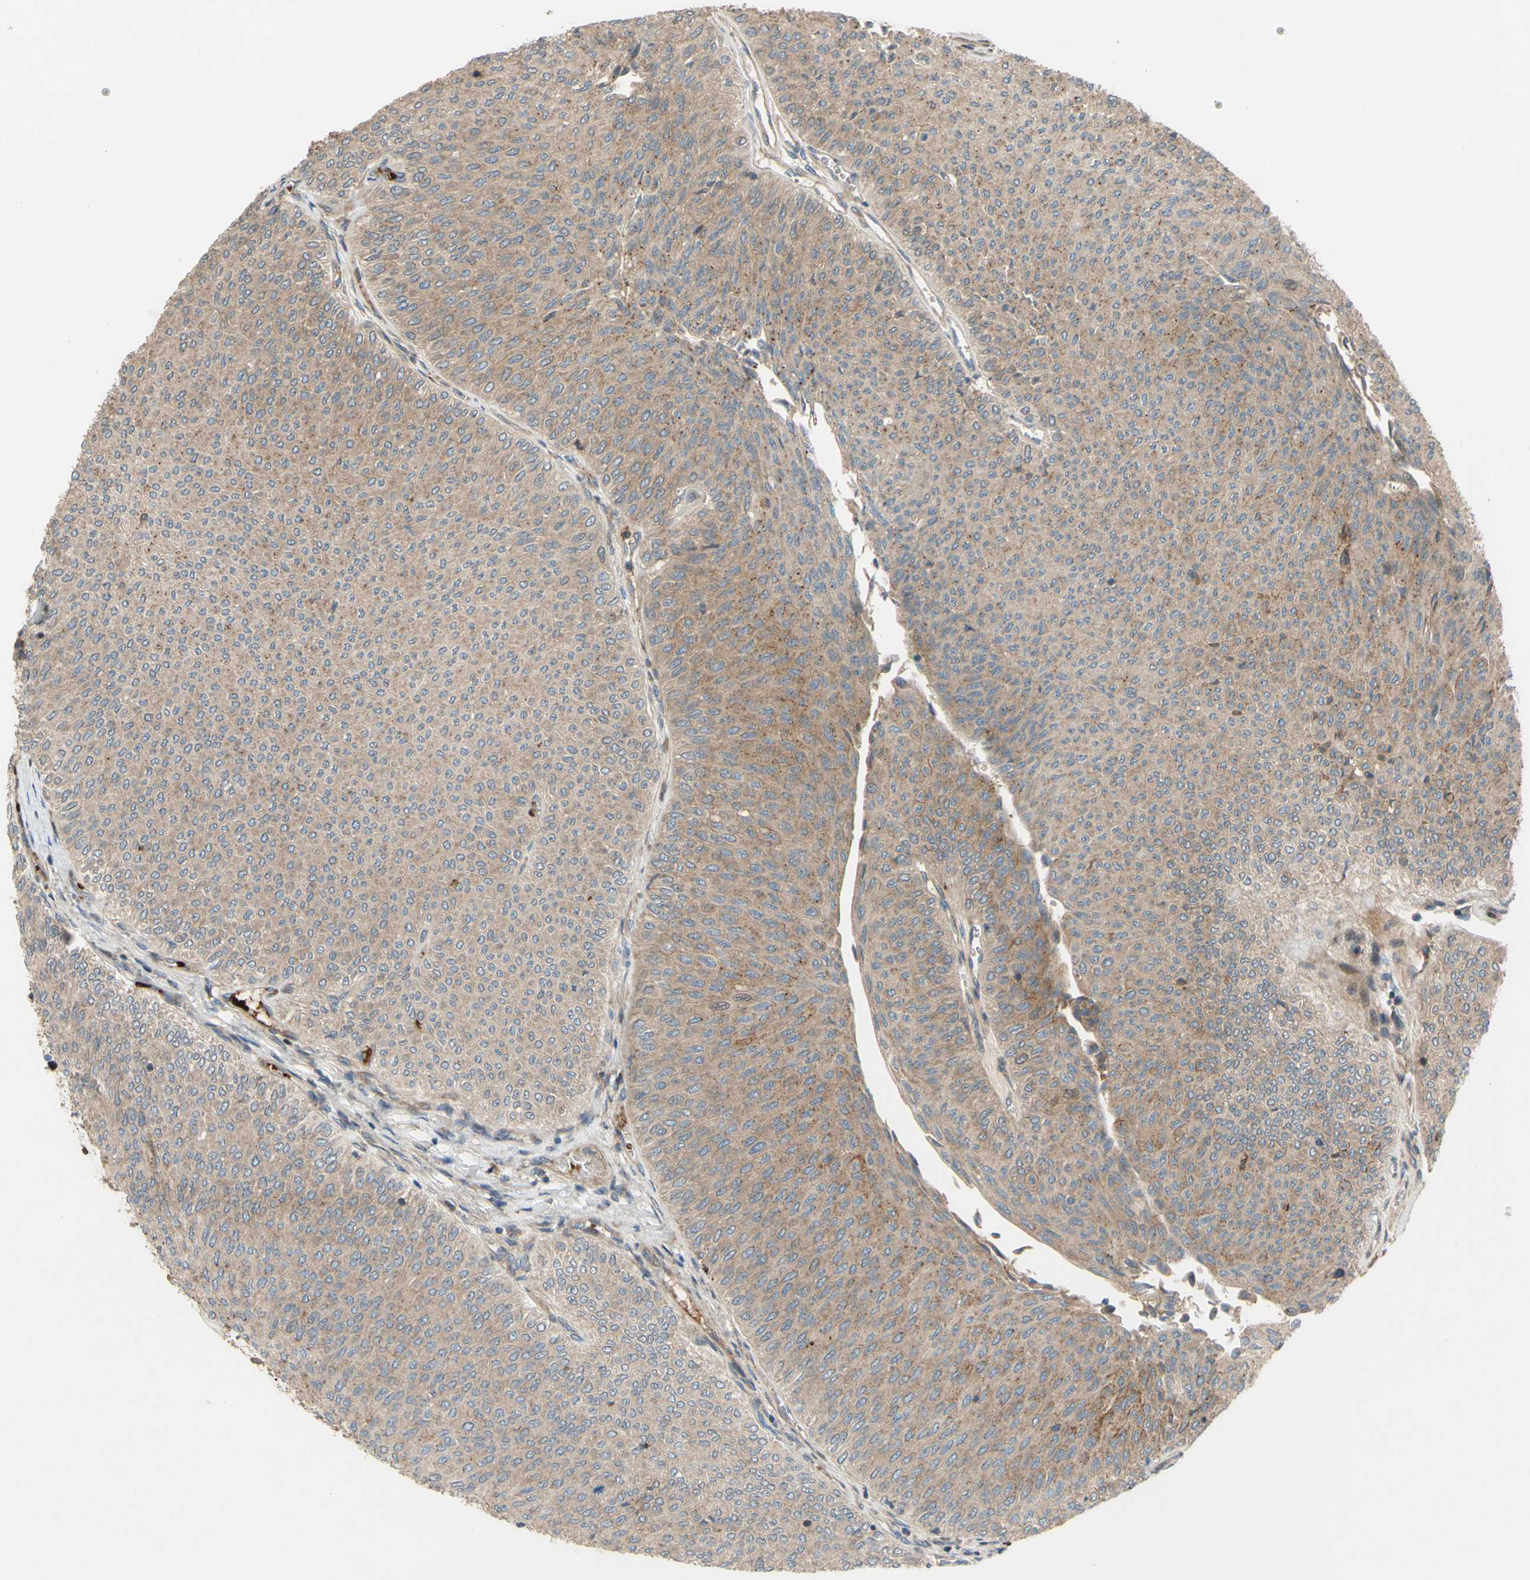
{"staining": {"intensity": "weak", "quantity": ">75%", "location": "cytoplasmic/membranous"}, "tissue": "urothelial cancer", "cell_type": "Tumor cells", "image_type": "cancer", "snomed": [{"axis": "morphology", "description": "Urothelial carcinoma, Low grade"}, {"axis": "topography", "description": "Urinary bladder"}], "caption": "Weak cytoplasmic/membranous staining for a protein is appreciated in approximately >75% of tumor cells of urothelial cancer using IHC.", "gene": "SPTLC1", "patient": {"sex": "male", "age": 78}}